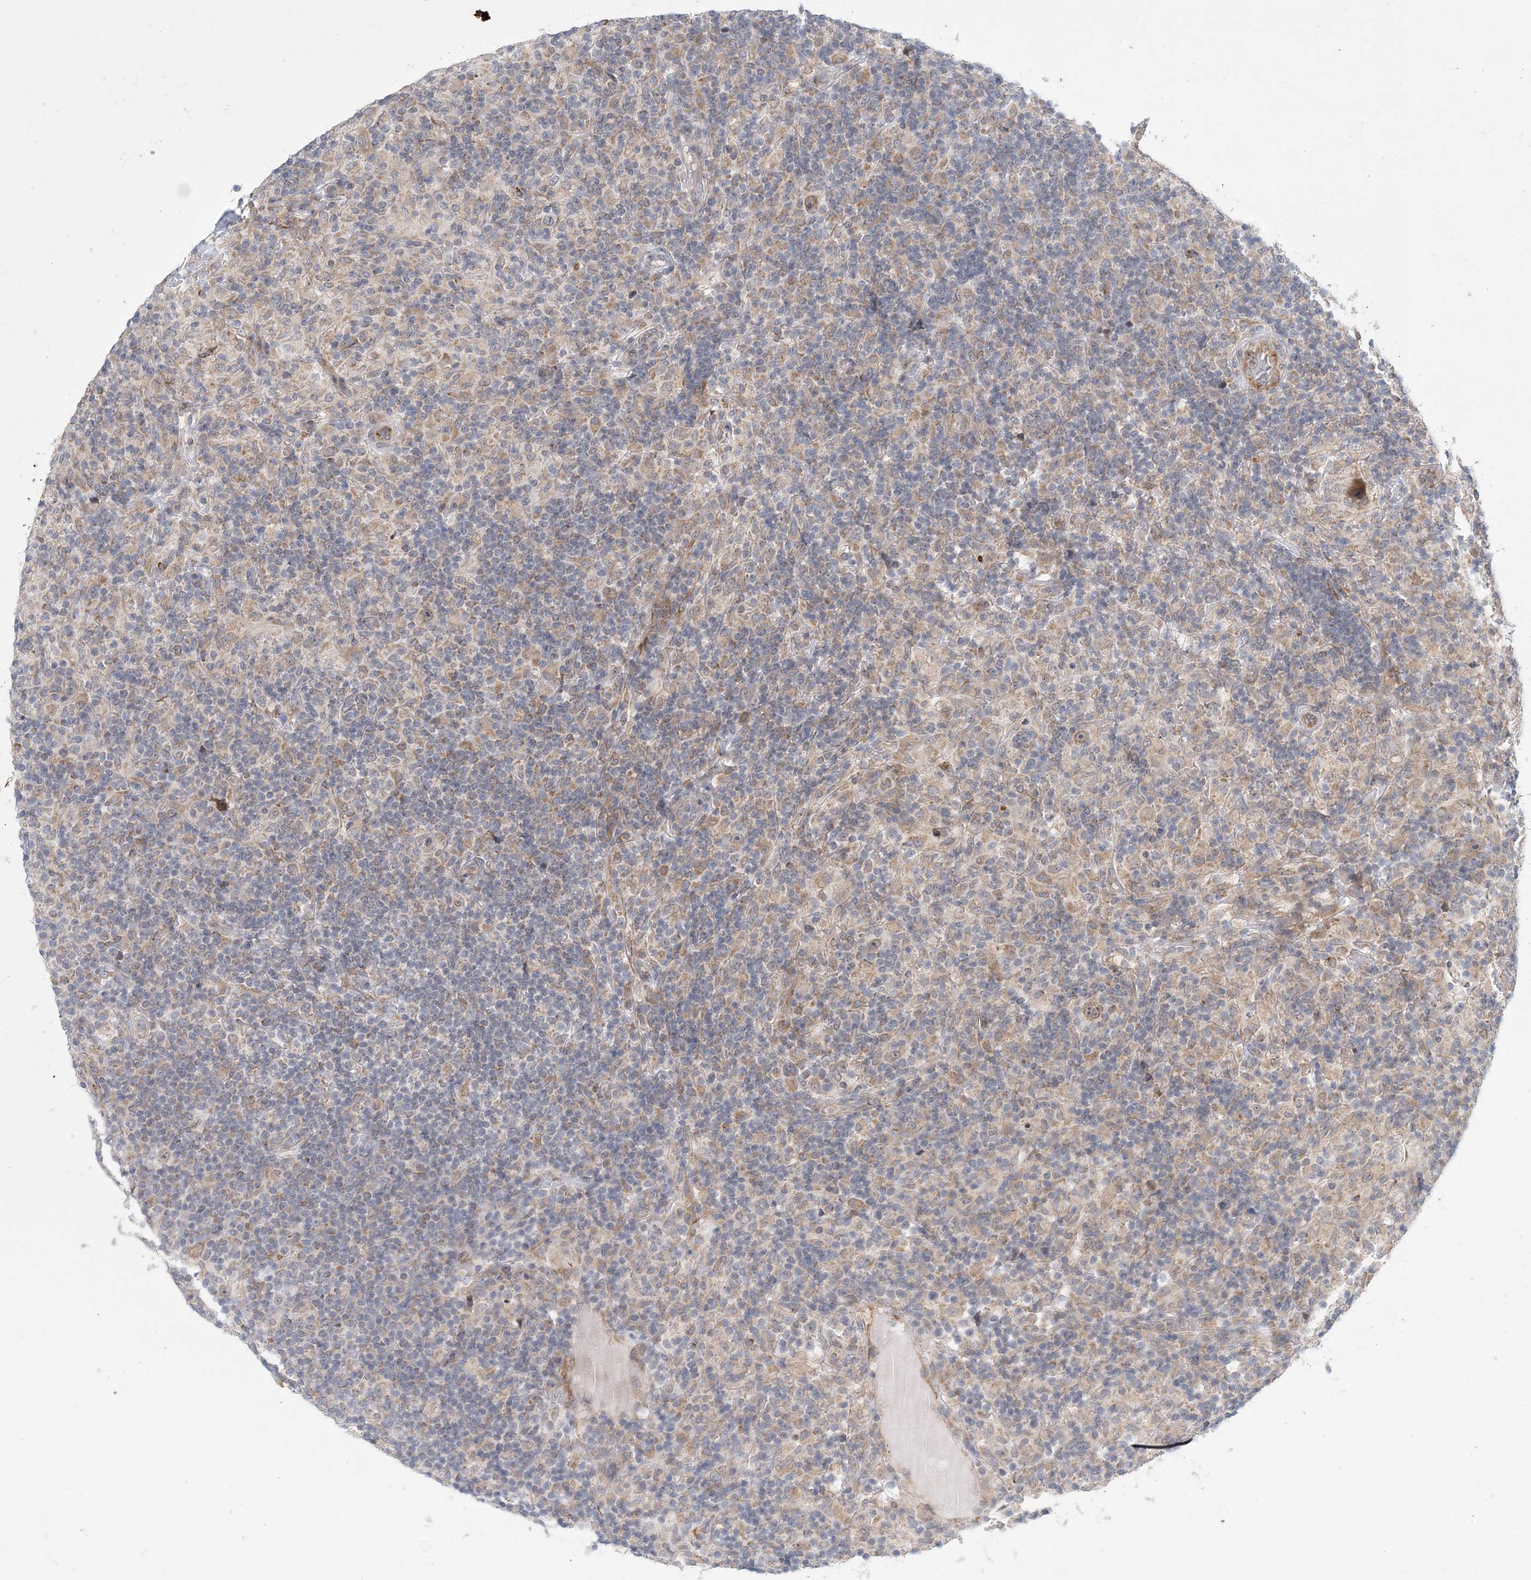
{"staining": {"intensity": "moderate", "quantity": "25%-75%", "location": "cytoplasmic/membranous"}, "tissue": "lymphoma", "cell_type": "Tumor cells", "image_type": "cancer", "snomed": [{"axis": "morphology", "description": "Hodgkin's disease, NOS"}, {"axis": "topography", "description": "Lymph node"}], "caption": "An image of lymphoma stained for a protein displays moderate cytoplasmic/membranous brown staining in tumor cells. Nuclei are stained in blue.", "gene": "PCYOX1L", "patient": {"sex": "male", "age": 70}}